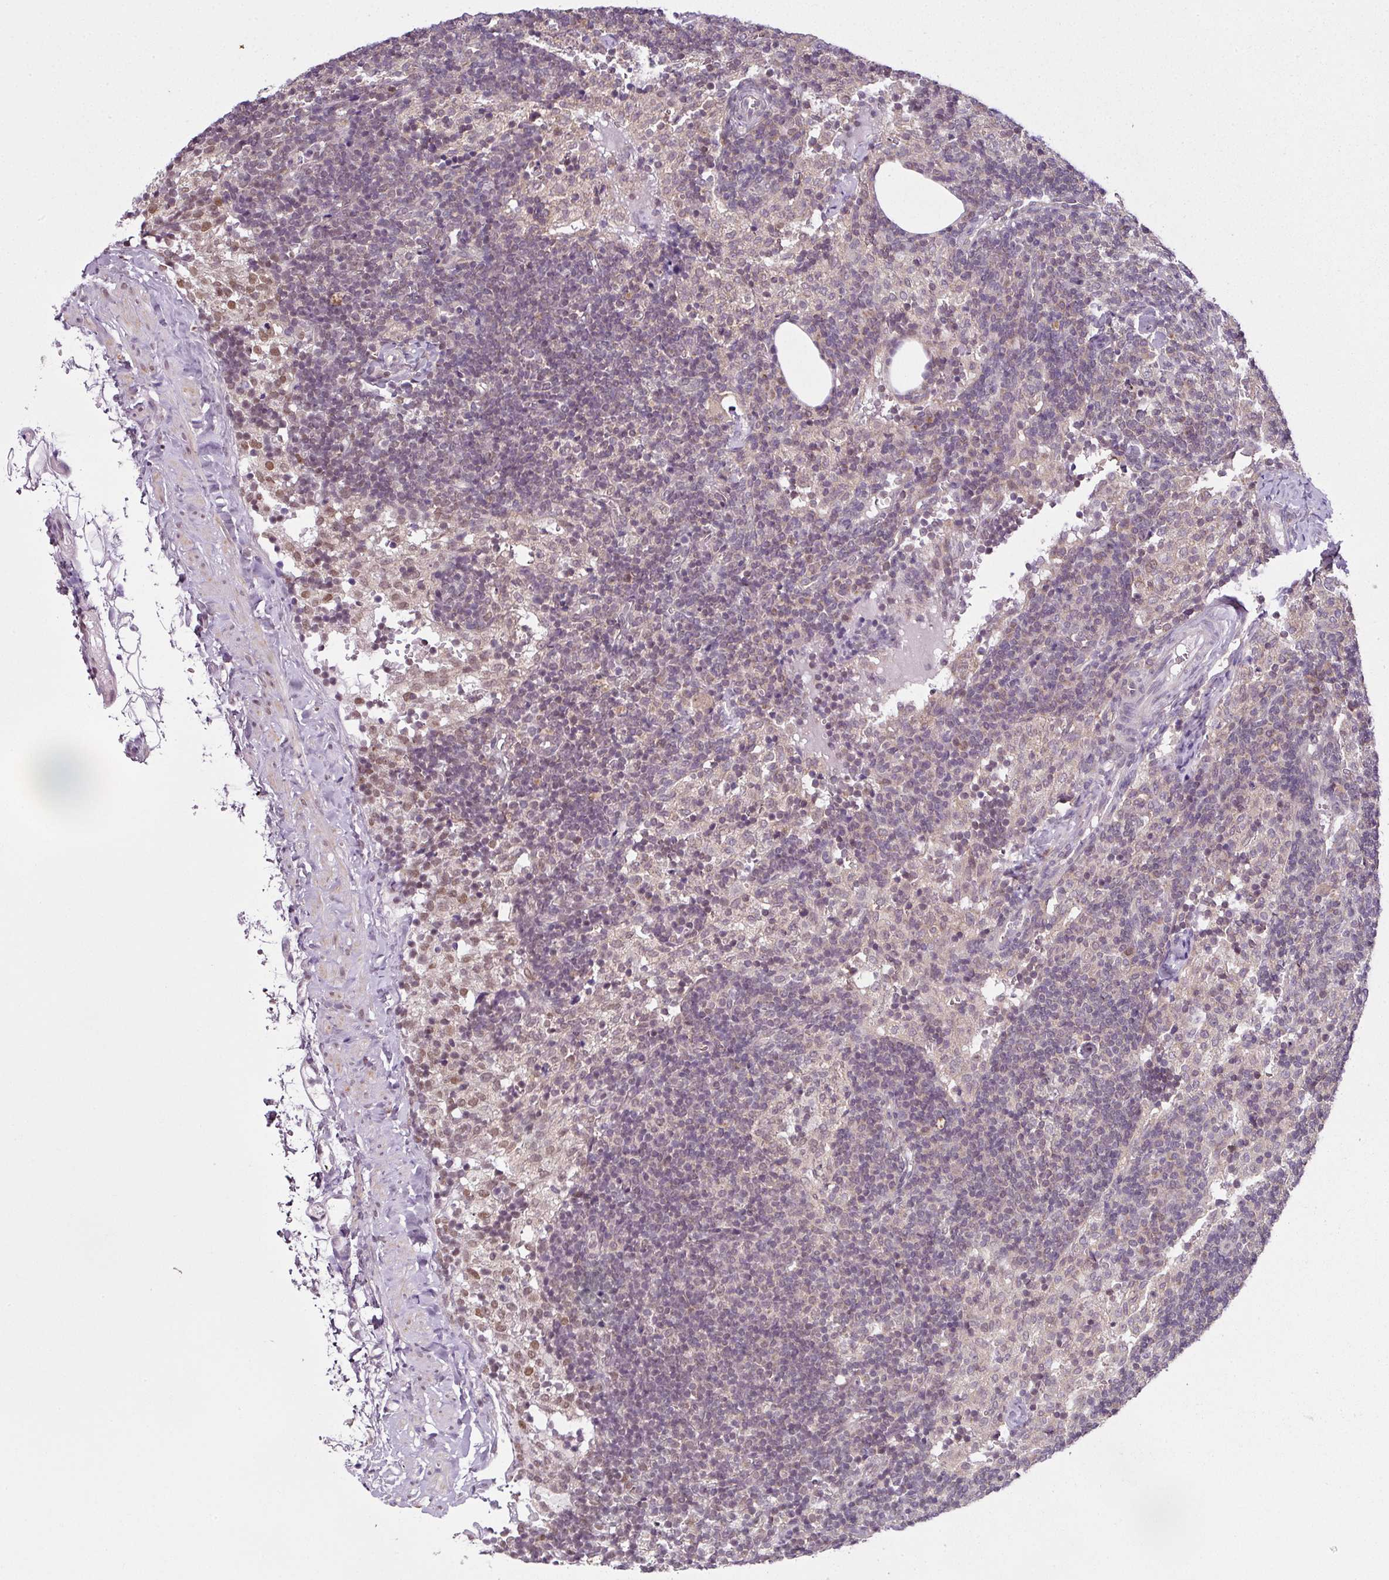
{"staining": {"intensity": "weak", "quantity": "25%-75%", "location": "cytoplasmic/membranous,nuclear"}, "tissue": "lymph node", "cell_type": "Germinal center cells", "image_type": "normal", "snomed": [{"axis": "morphology", "description": "Normal tissue, NOS"}, {"axis": "topography", "description": "Lymph node"}], "caption": "Weak cytoplasmic/membranous,nuclear staining is appreciated in approximately 25%-75% of germinal center cells in benign lymph node.", "gene": "DERPC", "patient": {"sex": "female", "age": 52}}